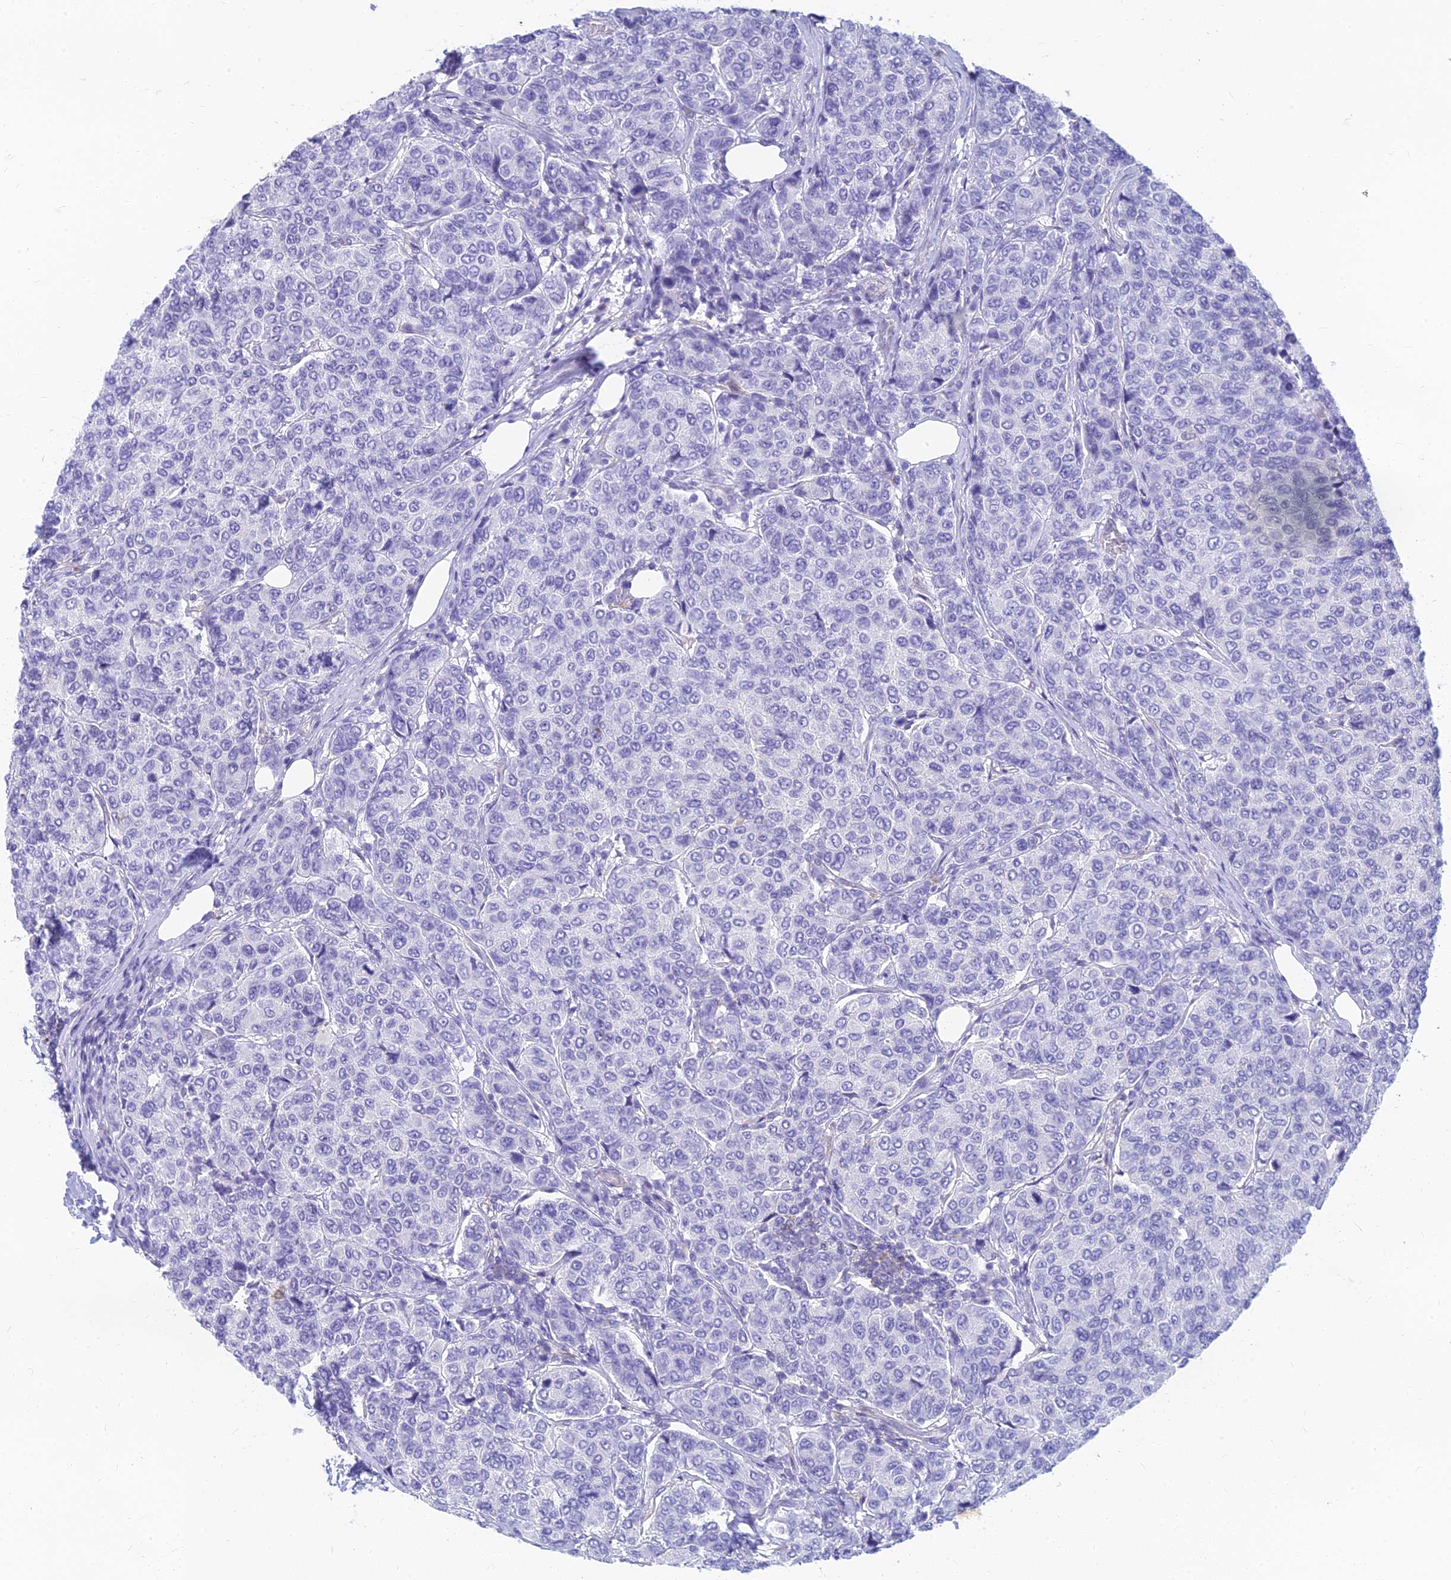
{"staining": {"intensity": "negative", "quantity": "none", "location": "none"}, "tissue": "breast cancer", "cell_type": "Tumor cells", "image_type": "cancer", "snomed": [{"axis": "morphology", "description": "Duct carcinoma"}, {"axis": "topography", "description": "Breast"}], "caption": "A photomicrograph of human breast infiltrating ductal carcinoma is negative for staining in tumor cells.", "gene": "STRN4", "patient": {"sex": "female", "age": 55}}